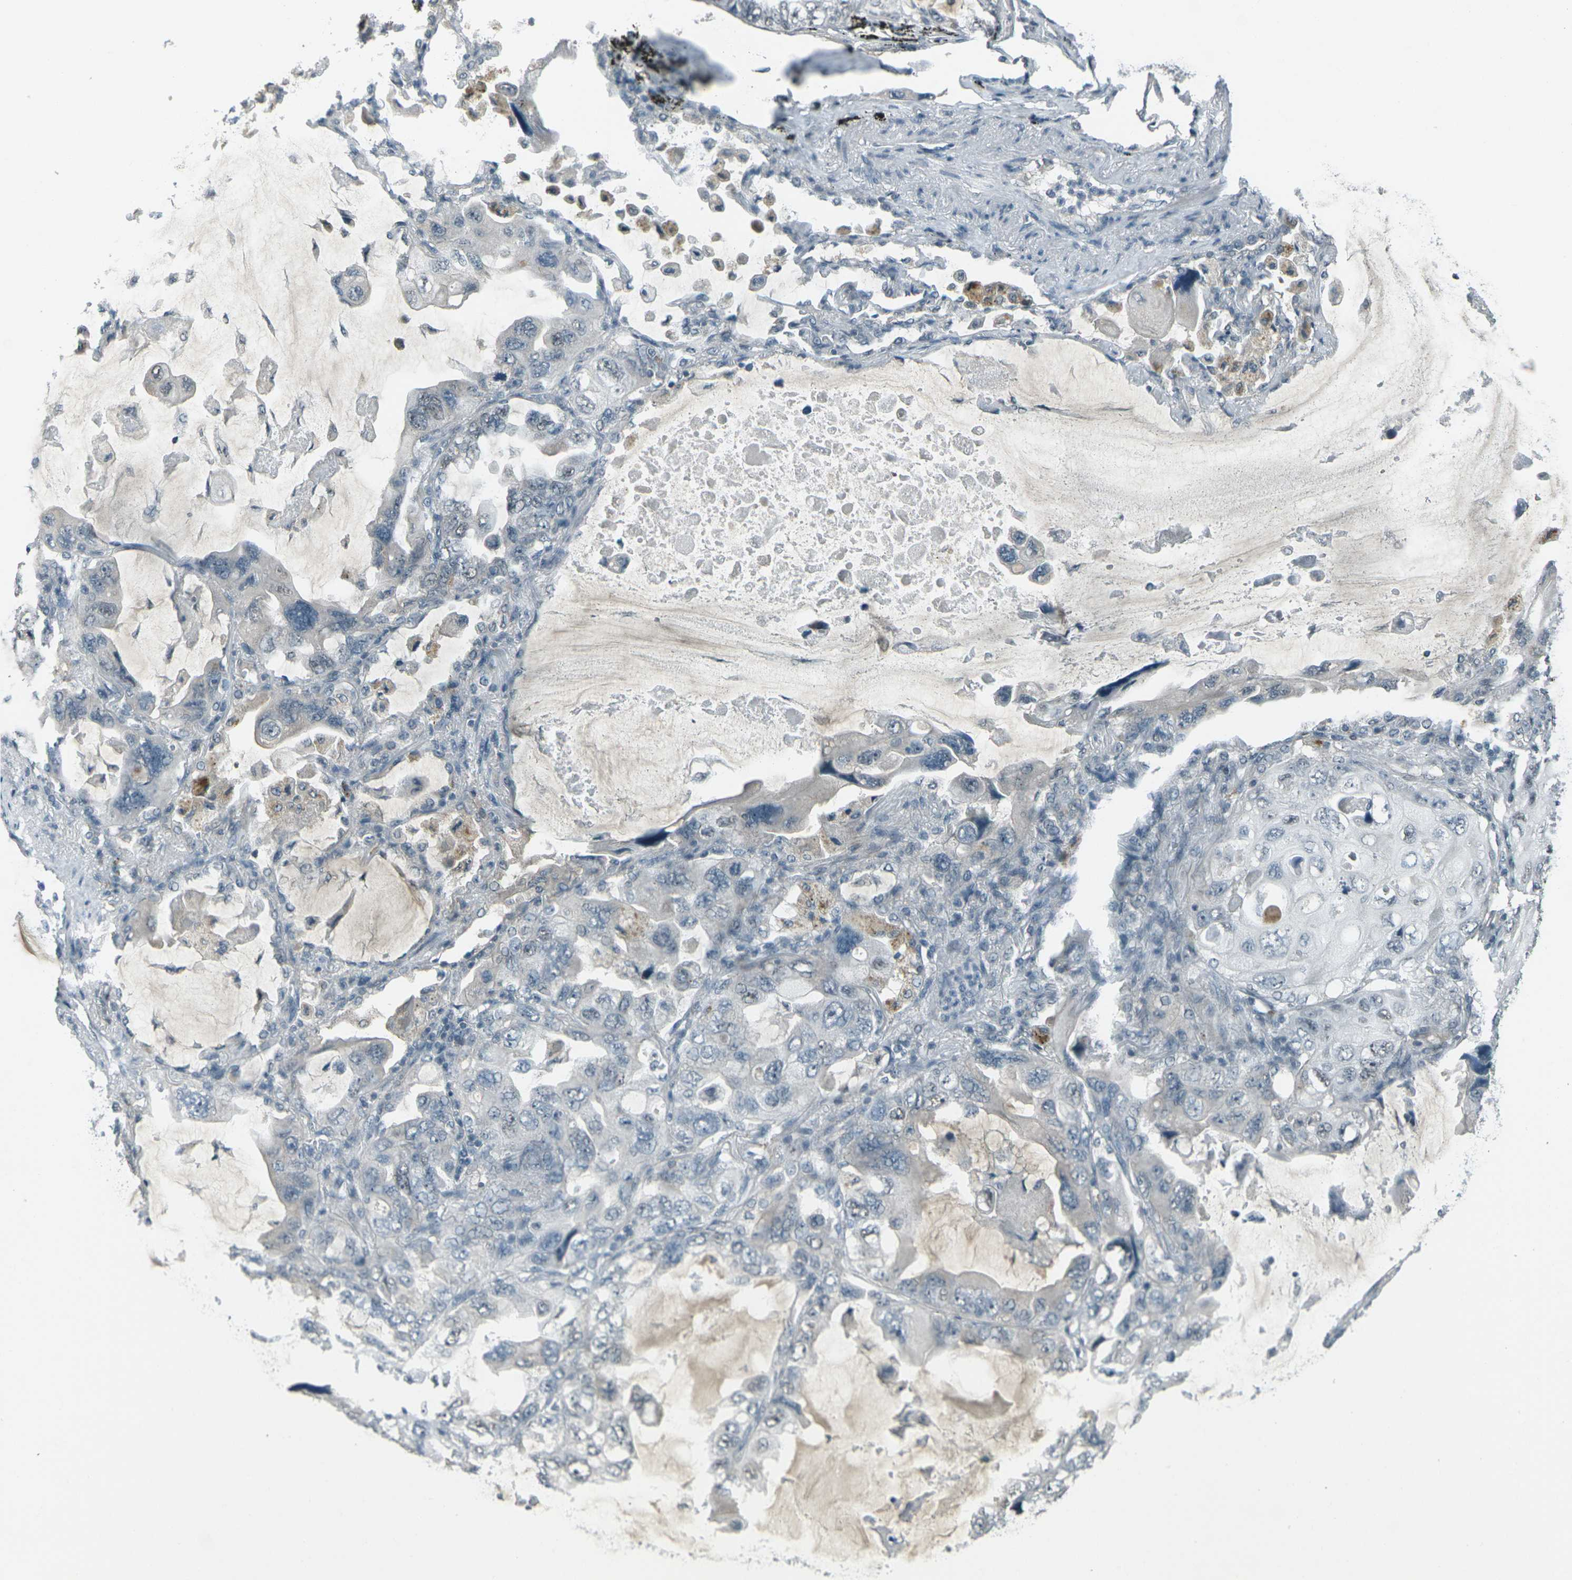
{"staining": {"intensity": "negative", "quantity": "none", "location": "none"}, "tissue": "lung cancer", "cell_type": "Tumor cells", "image_type": "cancer", "snomed": [{"axis": "morphology", "description": "Squamous cell carcinoma, NOS"}, {"axis": "topography", "description": "Lung"}], "caption": "Immunohistochemical staining of lung cancer (squamous cell carcinoma) demonstrates no significant staining in tumor cells. (DAB immunohistochemistry with hematoxylin counter stain).", "gene": "GPR19", "patient": {"sex": "female", "age": 73}}